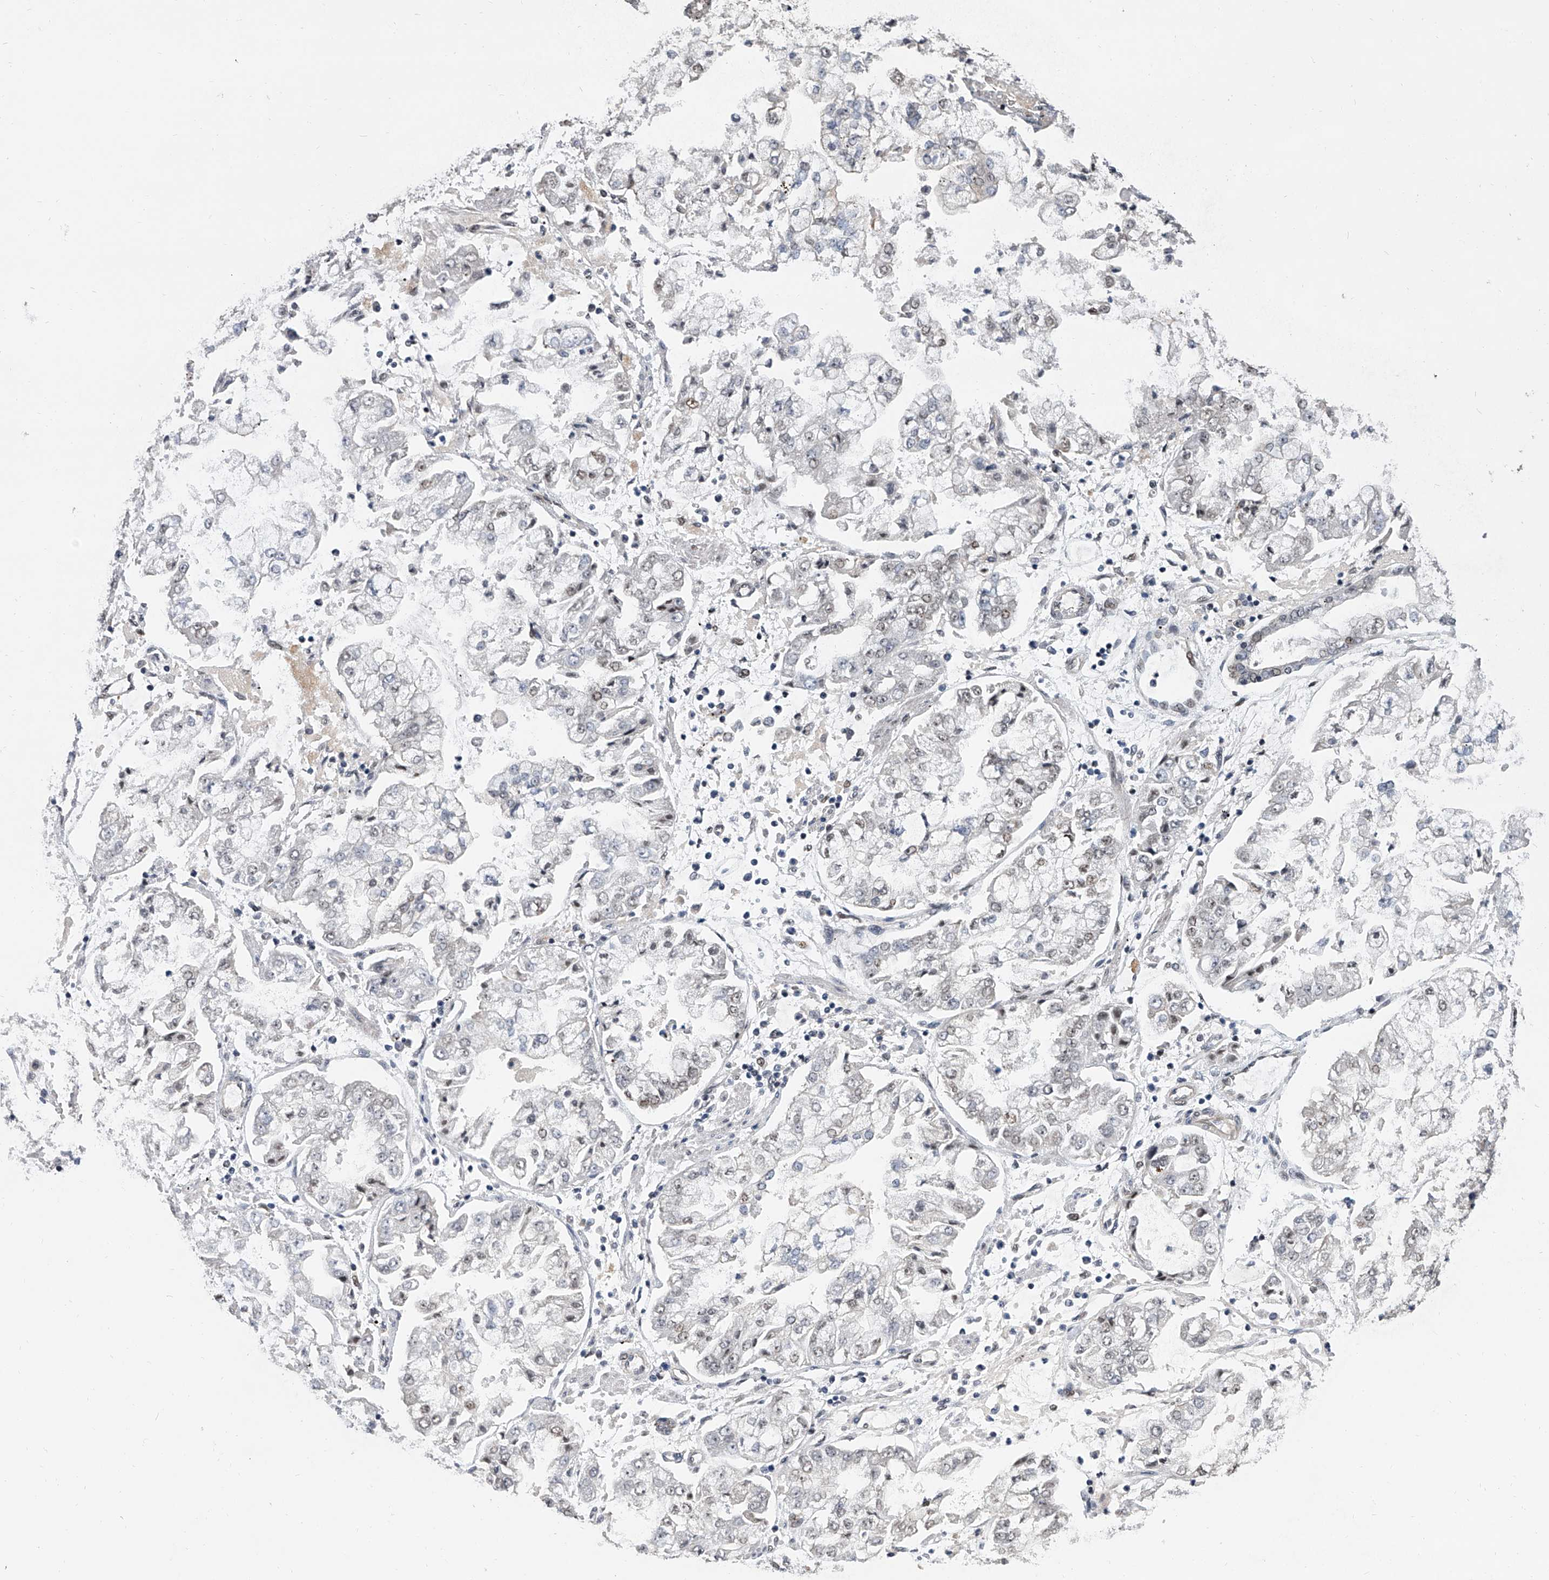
{"staining": {"intensity": "negative", "quantity": "none", "location": "none"}, "tissue": "stomach cancer", "cell_type": "Tumor cells", "image_type": "cancer", "snomed": [{"axis": "morphology", "description": "Adenocarcinoma, NOS"}, {"axis": "topography", "description": "Stomach"}], "caption": "There is no significant staining in tumor cells of stomach cancer (adenocarcinoma).", "gene": "ZNF426", "patient": {"sex": "male", "age": 76}}